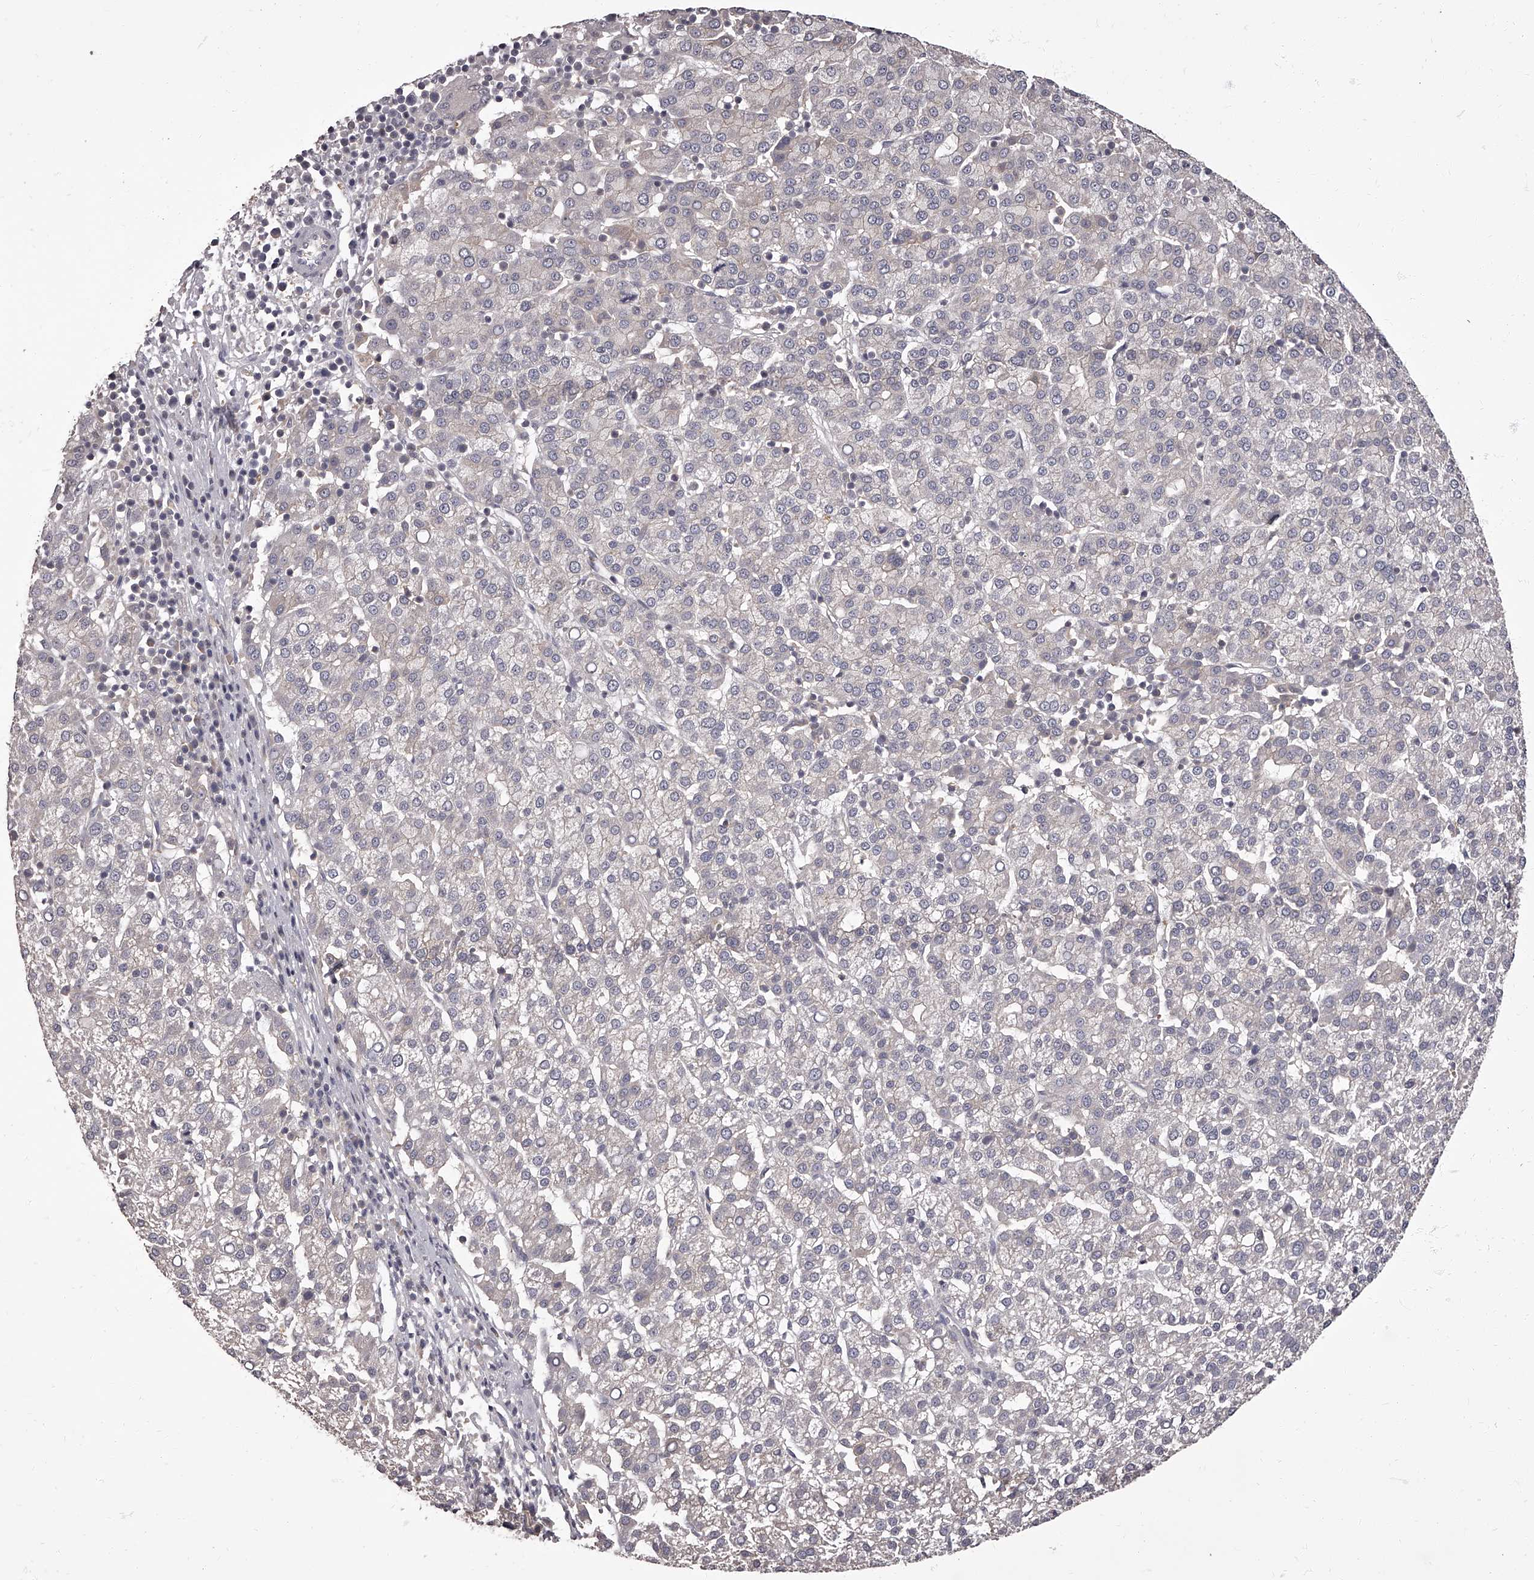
{"staining": {"intensity": "negative", "quantity": "none", "location": "none"}, "tissue": "liver cancer", "cell_type": "Tumor cells", "image_type": "cancer", "snomed": [{"axis": "morphology", "description": "Carcinoma, Hepatocellular, NOS"}, {"axis": "topography", "description": "Liver"}], "caption": "Photomicrograph shows no significant protein expression in tumor cells of liver cancer. (DAB (3,3'-diaminobenzidine) IHC, high magnification).", "gene": "APEH", "patient": {"sex": "female", "age": 58}}